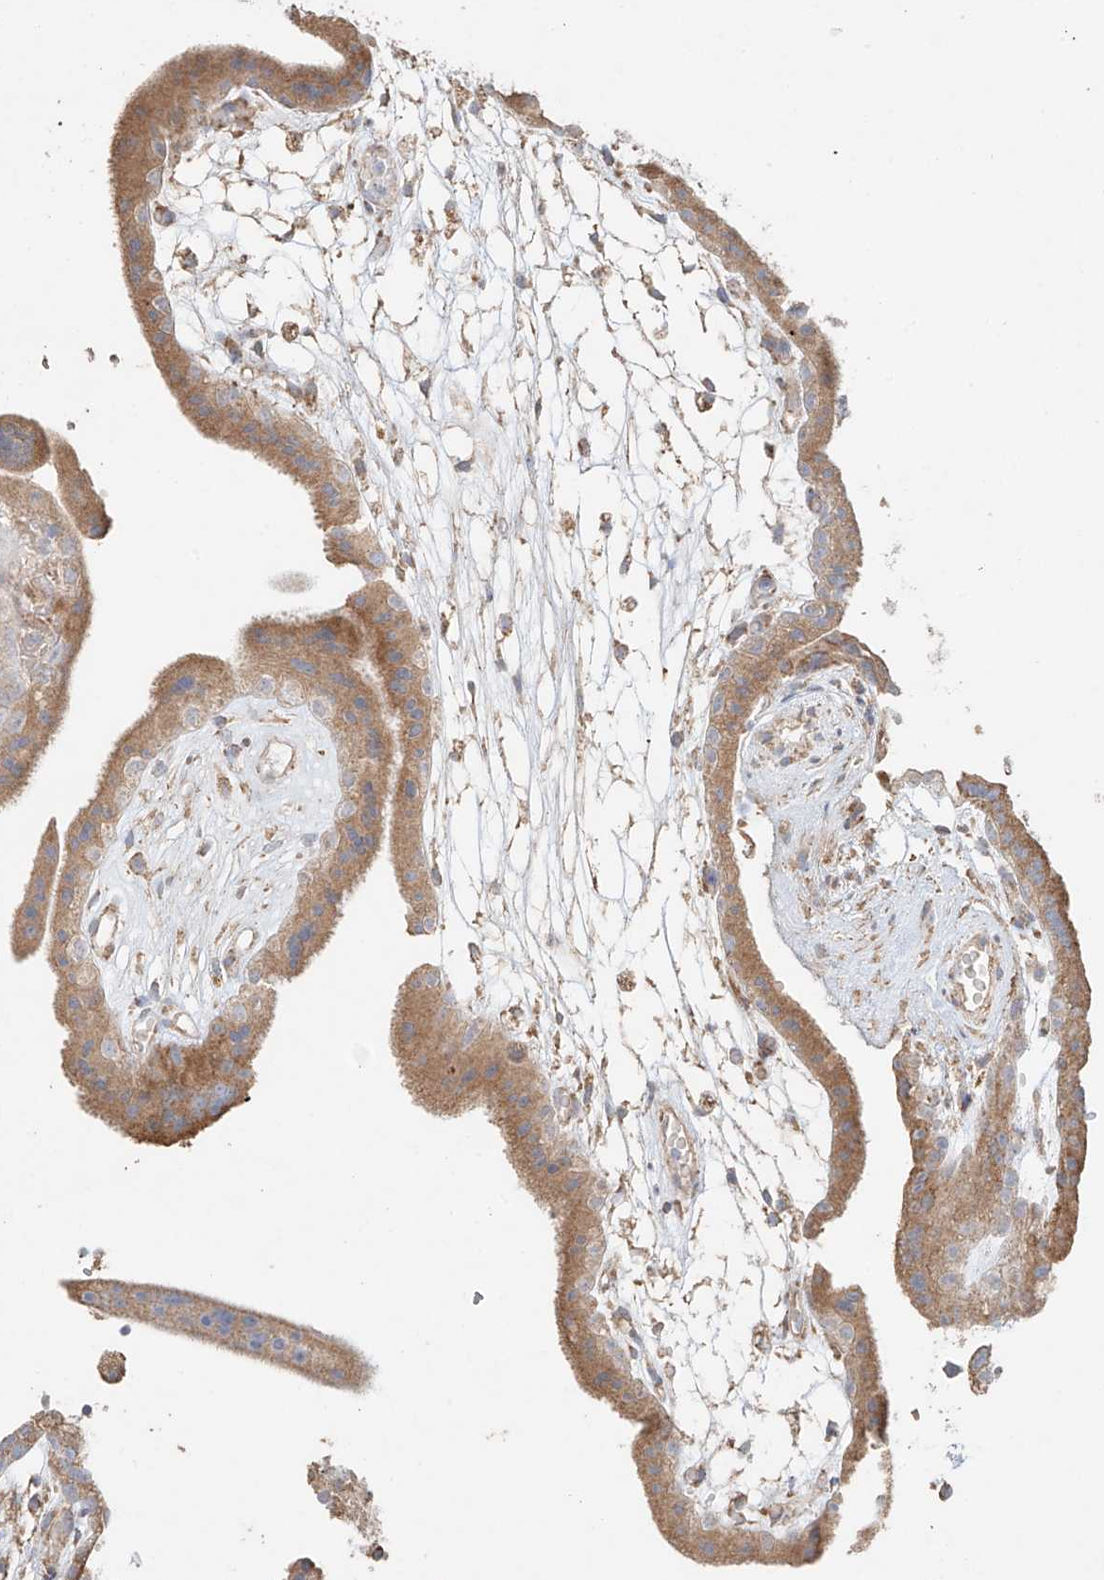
{"staining": {"intensity": "moderate", "quantity": ">75%", "location": "cytoplasmic/membranous"}, "tissue": "placenta", "cell_type": "Trophoblastic cells", "image_type": "normal", "snomed": [{"axis": "morphology", "description": "Normal tissue, NOS"}, {"axis": "topography", "description": "Placenta"}], "caption": "High-magnification brightfield microscopy of unremarkable placenta stained with DAB (brown) and counterstained with hematoxylin (blue). trophoblastic cells exhibit moderate cytoplasmic/membranous positivity is identified in approximately>75% of cells. Immunohistochemistry stains the protein in brown and the nuclei are stained blue.", "gene": "COLGALT2", "patient": {"sex": "female", "age": 18}}